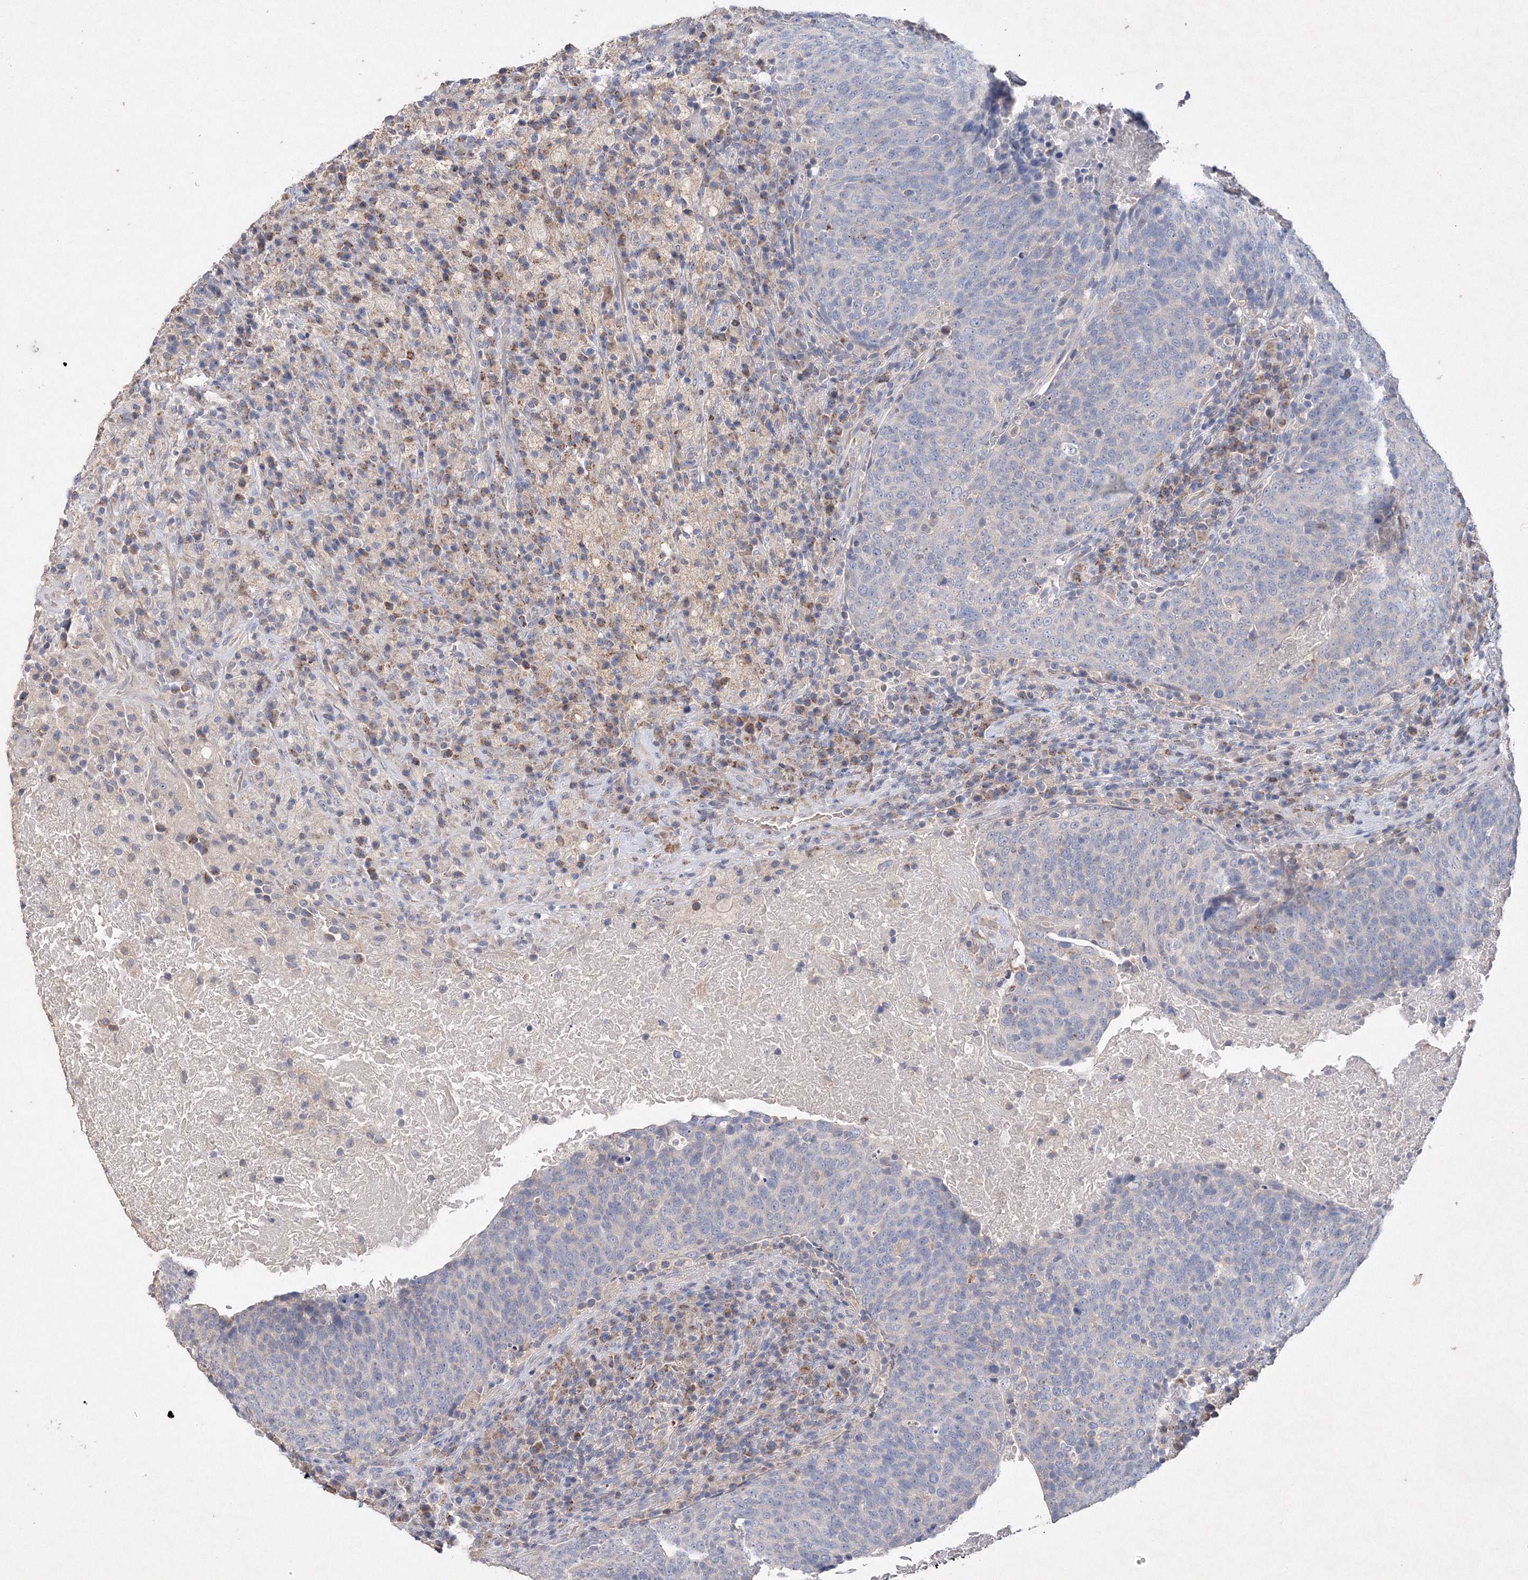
{"staining": {"intensity": "negative", "quantity": "none", "location": "none"}, "tissue": "head and neck cancer", "cell_type": "Tumor cells", "image_type": "cancer", "snomed": [{"axis": "morphology", "description": "Squamous cell carcinoma, NOS"}, {"axis": "morphology", "description": "Squamous cell carcinoma, metastatic, NOS"}, {"axis": "topography", "description": "Lymph node"}, {"axis": "topography", "description": "Head-Neck"}], "caption": "The image displays no significant staining in tumor cells of head and neck cancer.", "gene": "GLS", "patient": {"sex": "male", "age": 62}}